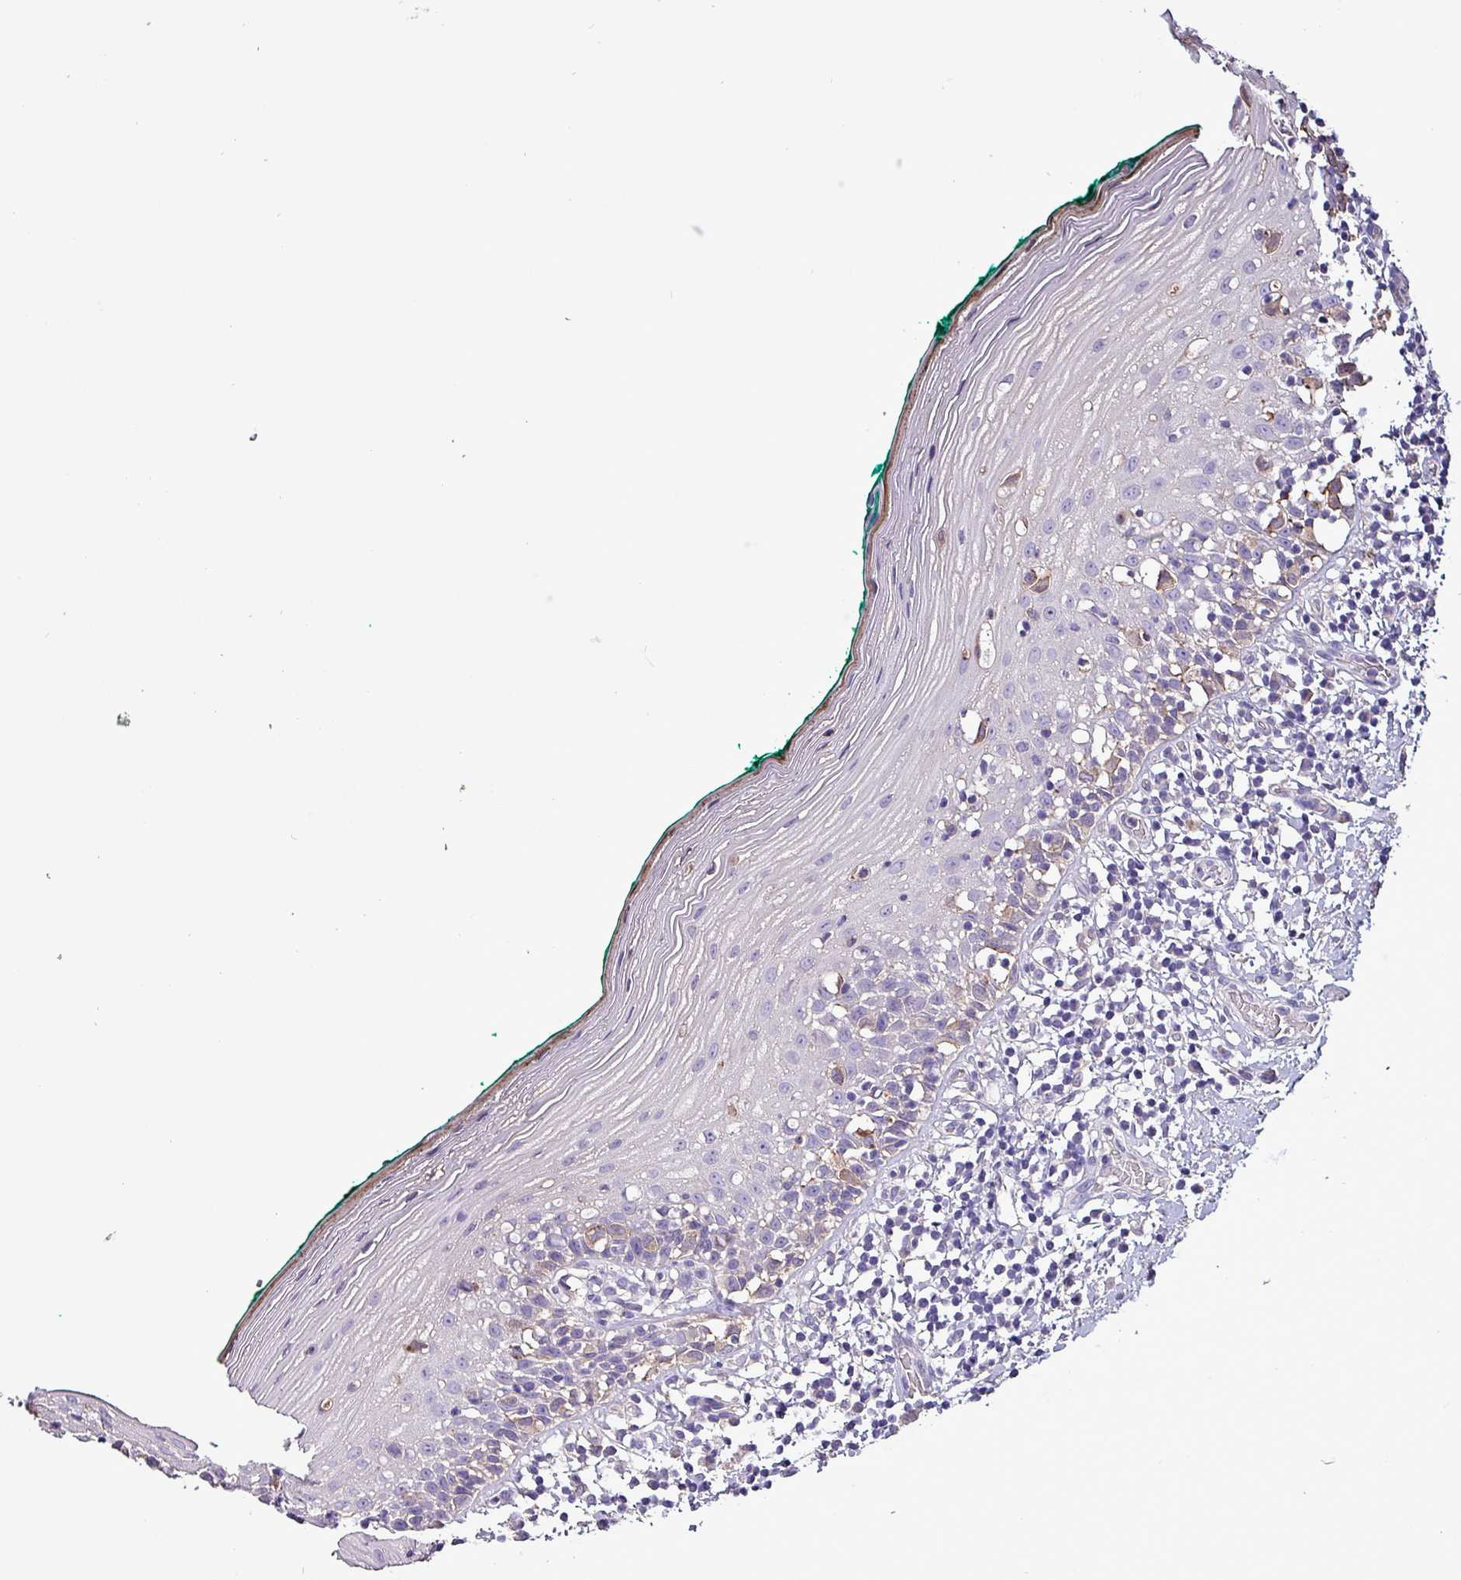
{"staining": {"intensity": "negative", "quantity": "none", "location": "none"}, "tissue": "oral mucosa", "cell_type": "Squamous epithelial cells", "image_type": "normal", "snomed": [{"axis": "morphology", "description": "Normal tissue, NOS"}, {"axis": "topography", "description": "Oral tissue"}], "caption": "Photomicrograph shows no protein staining in squamous epithelial cells of unremarkable oral mucosa.", "gene": "HTRA4", "patient": {"sex": "female", "age": 83}}